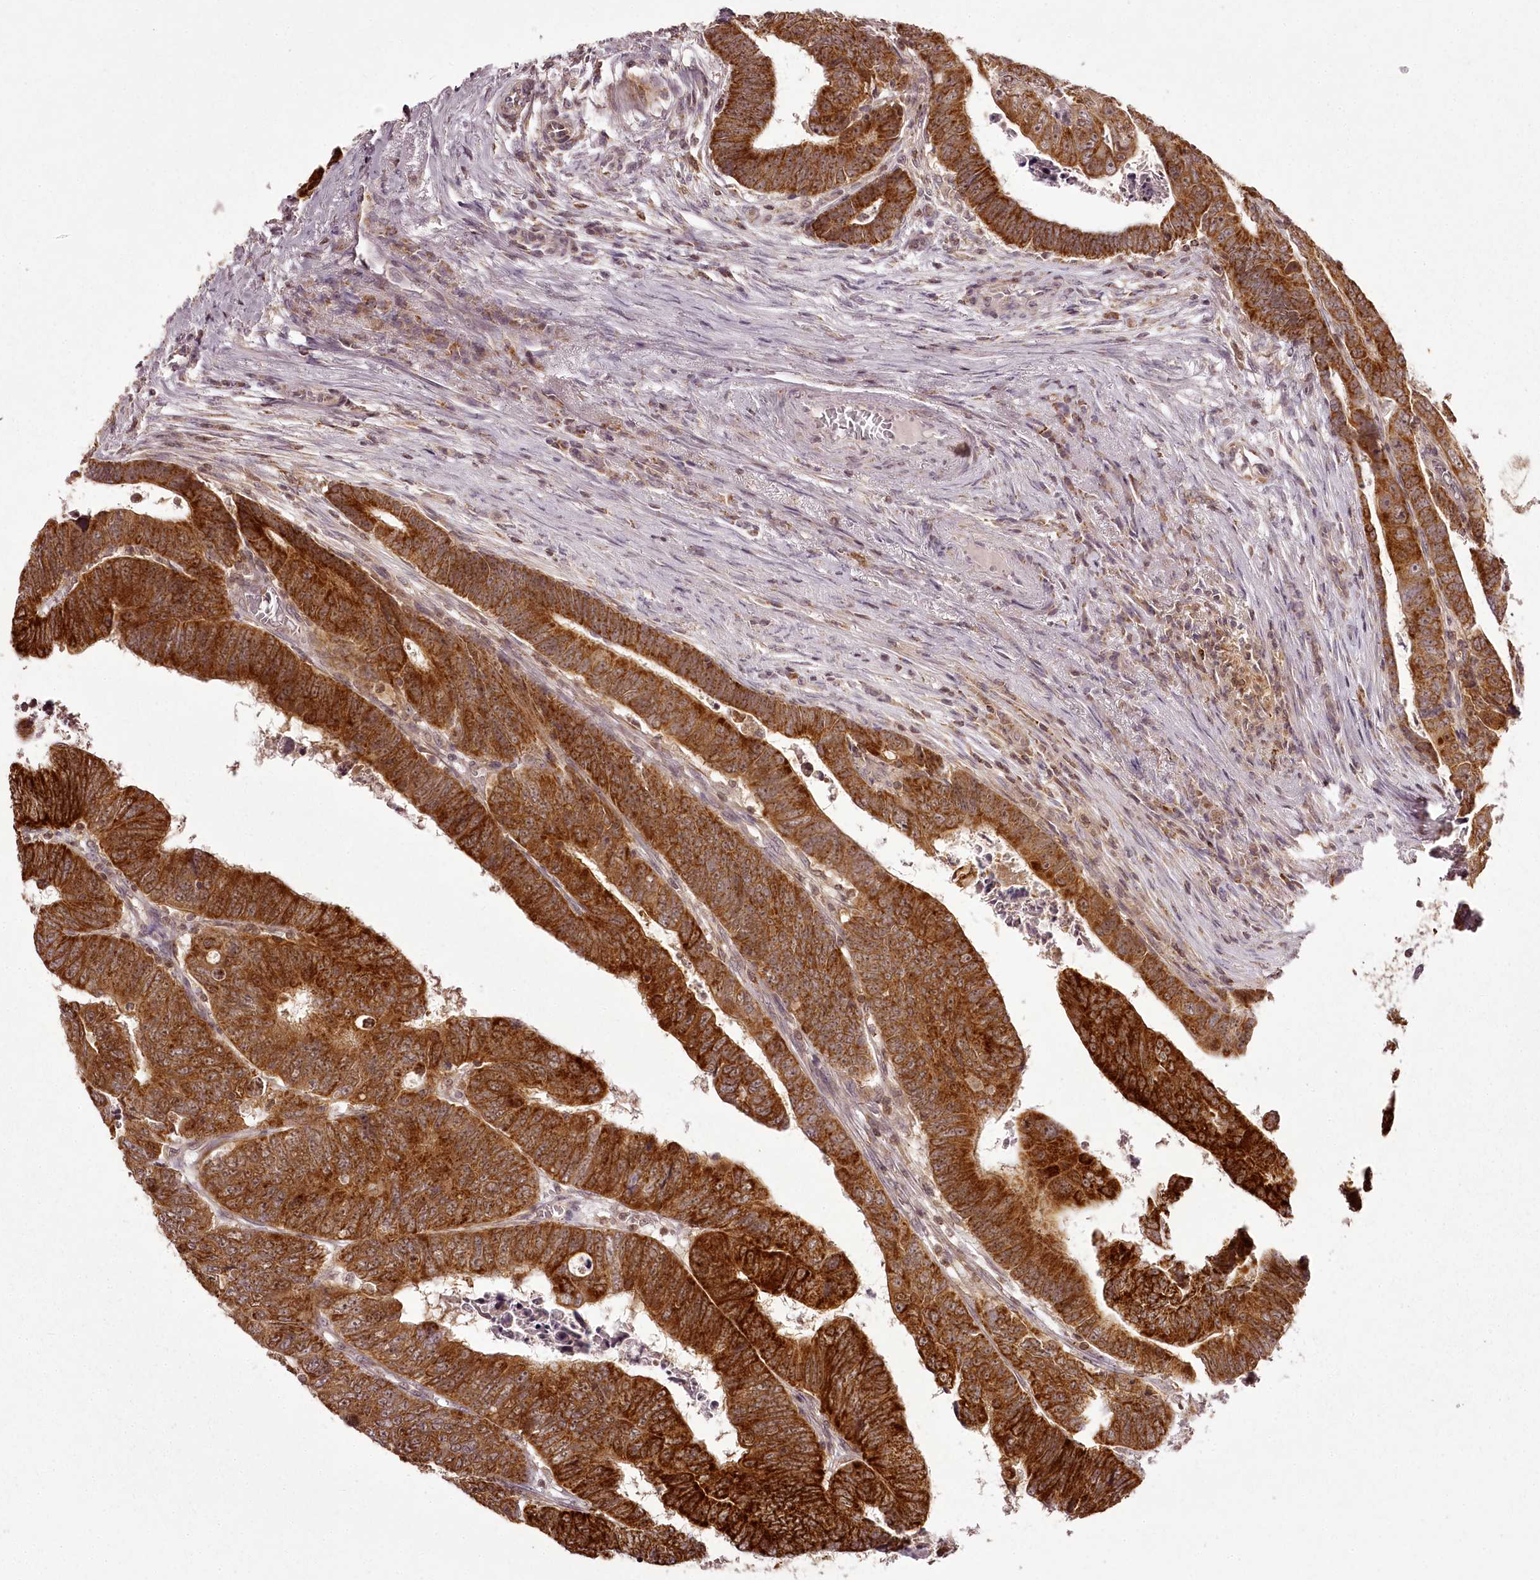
{"staining": {"intensity": "strong", "quantity": ">75%", "location": "cytoplasmic/membranous"}, "tissue": "colorectal cancer", "cell_type": "Tumor cells", "image_type": "cancer", "snomed": [{"axis": "morphology", "description": "Normal tissue, NOS"}, {"axis": "morphology", "description": "Adenocarcinoma, NOS"}, {"axis": "topography", "description": "Rectum"}], "caption": "This is an image of immunohistochemistry staining of colorectal cancer (adenocarcinoma), which shows strong staining in the cytoplasmic/membranous of tumor cells.", "gene": "CHCHD2", "patient": {"sex": "female", "age": 65}}